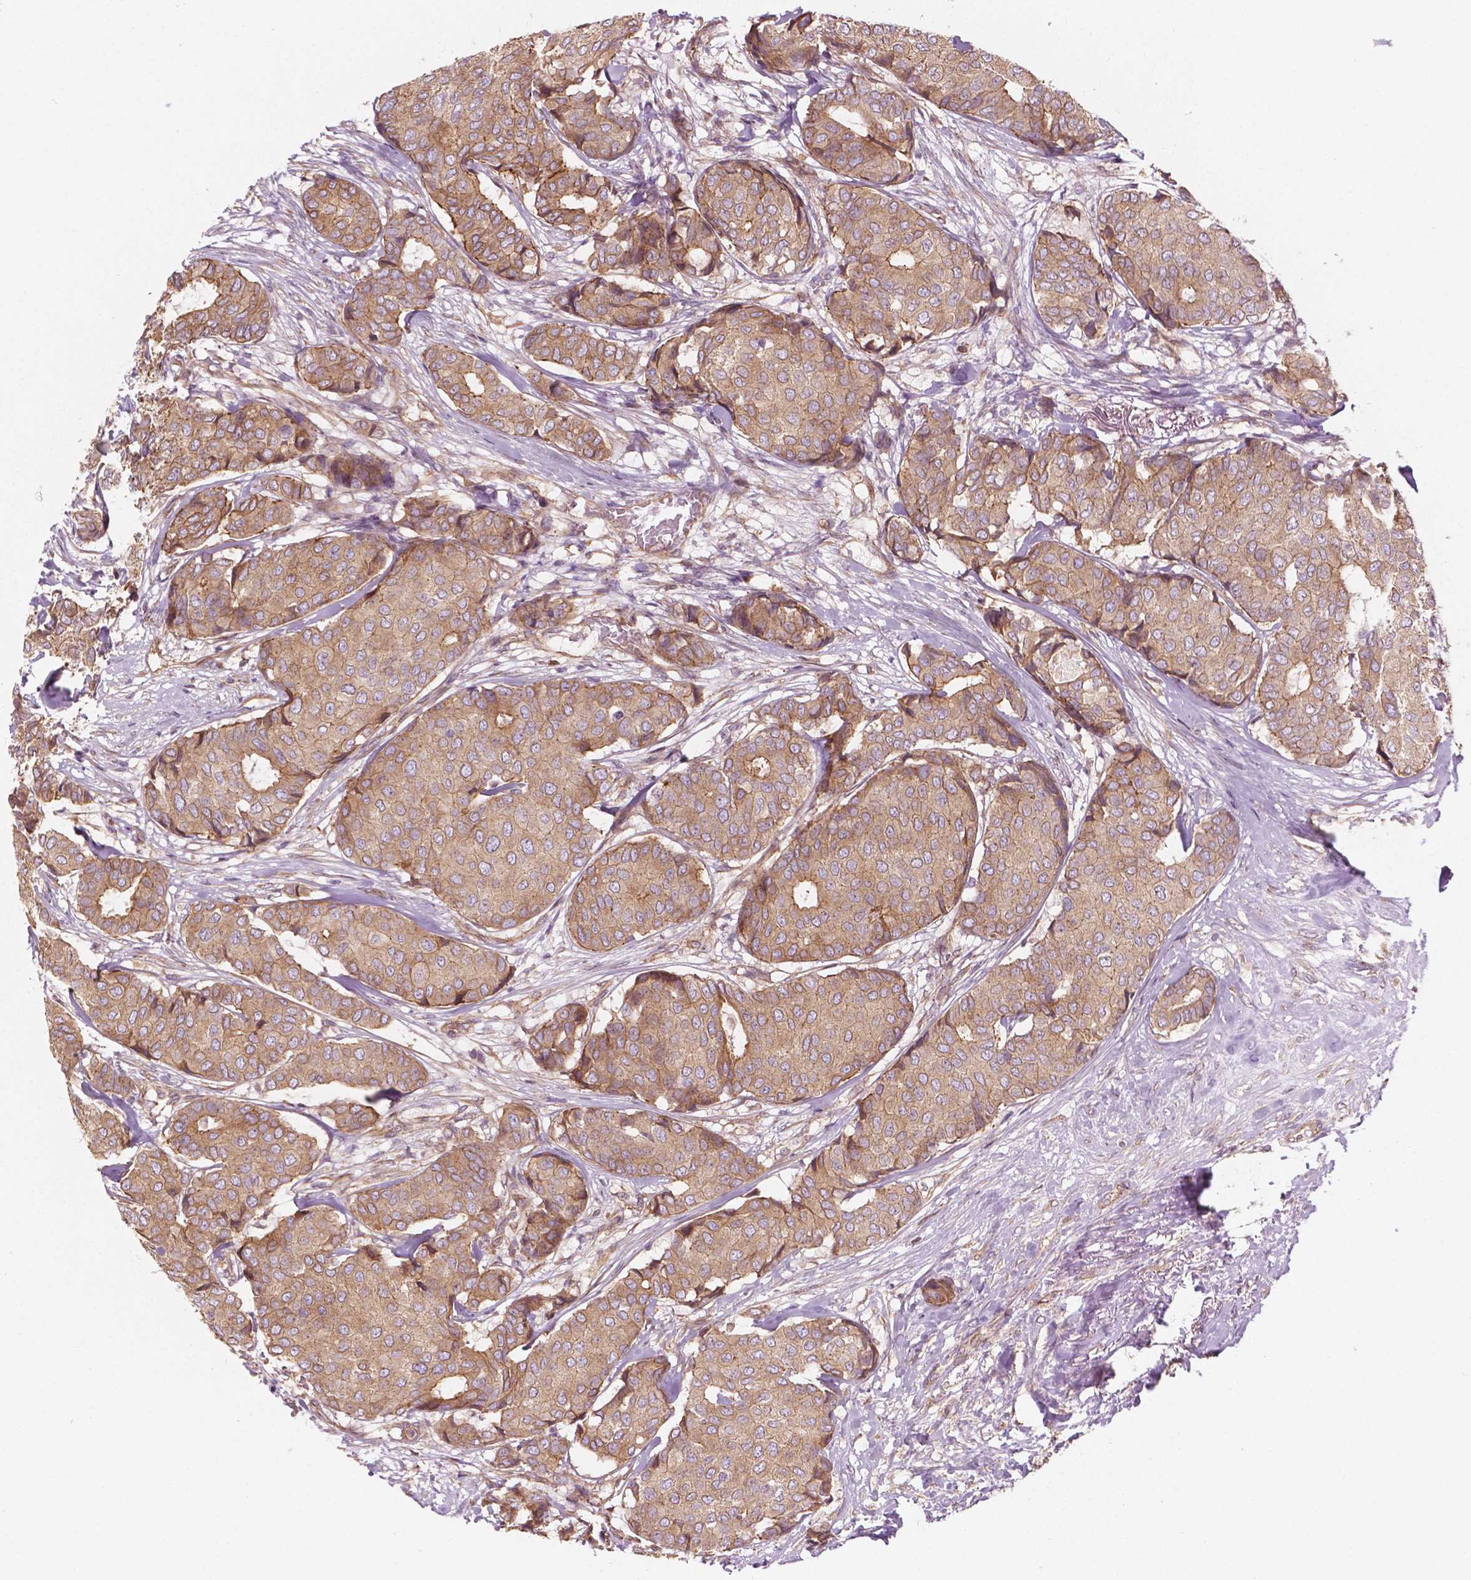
{"staining": {"intensity": "moderate", "quantity": ">75%", "location": "cytoplasmic/membranous"}, "tissue": "breast cancer", "cell_type": "Tumor cells", "image_type": "cancer", "snomed": [{"axis": "morphology", "description": "Duct carcinoma"}, {"axis": "topography", "description": "Breast"}], "caption": "Immunohistochemistry (IHC) (DAB (3,3'-diaminobenzidine)) staining of invasive ductal carcinoma (breast) exhibits moderate cytoplasmic/membranous protein staining in about >75% of tumor cells.", "gene": "SURF4", "patient": {"sex": "female", "age": 75}}